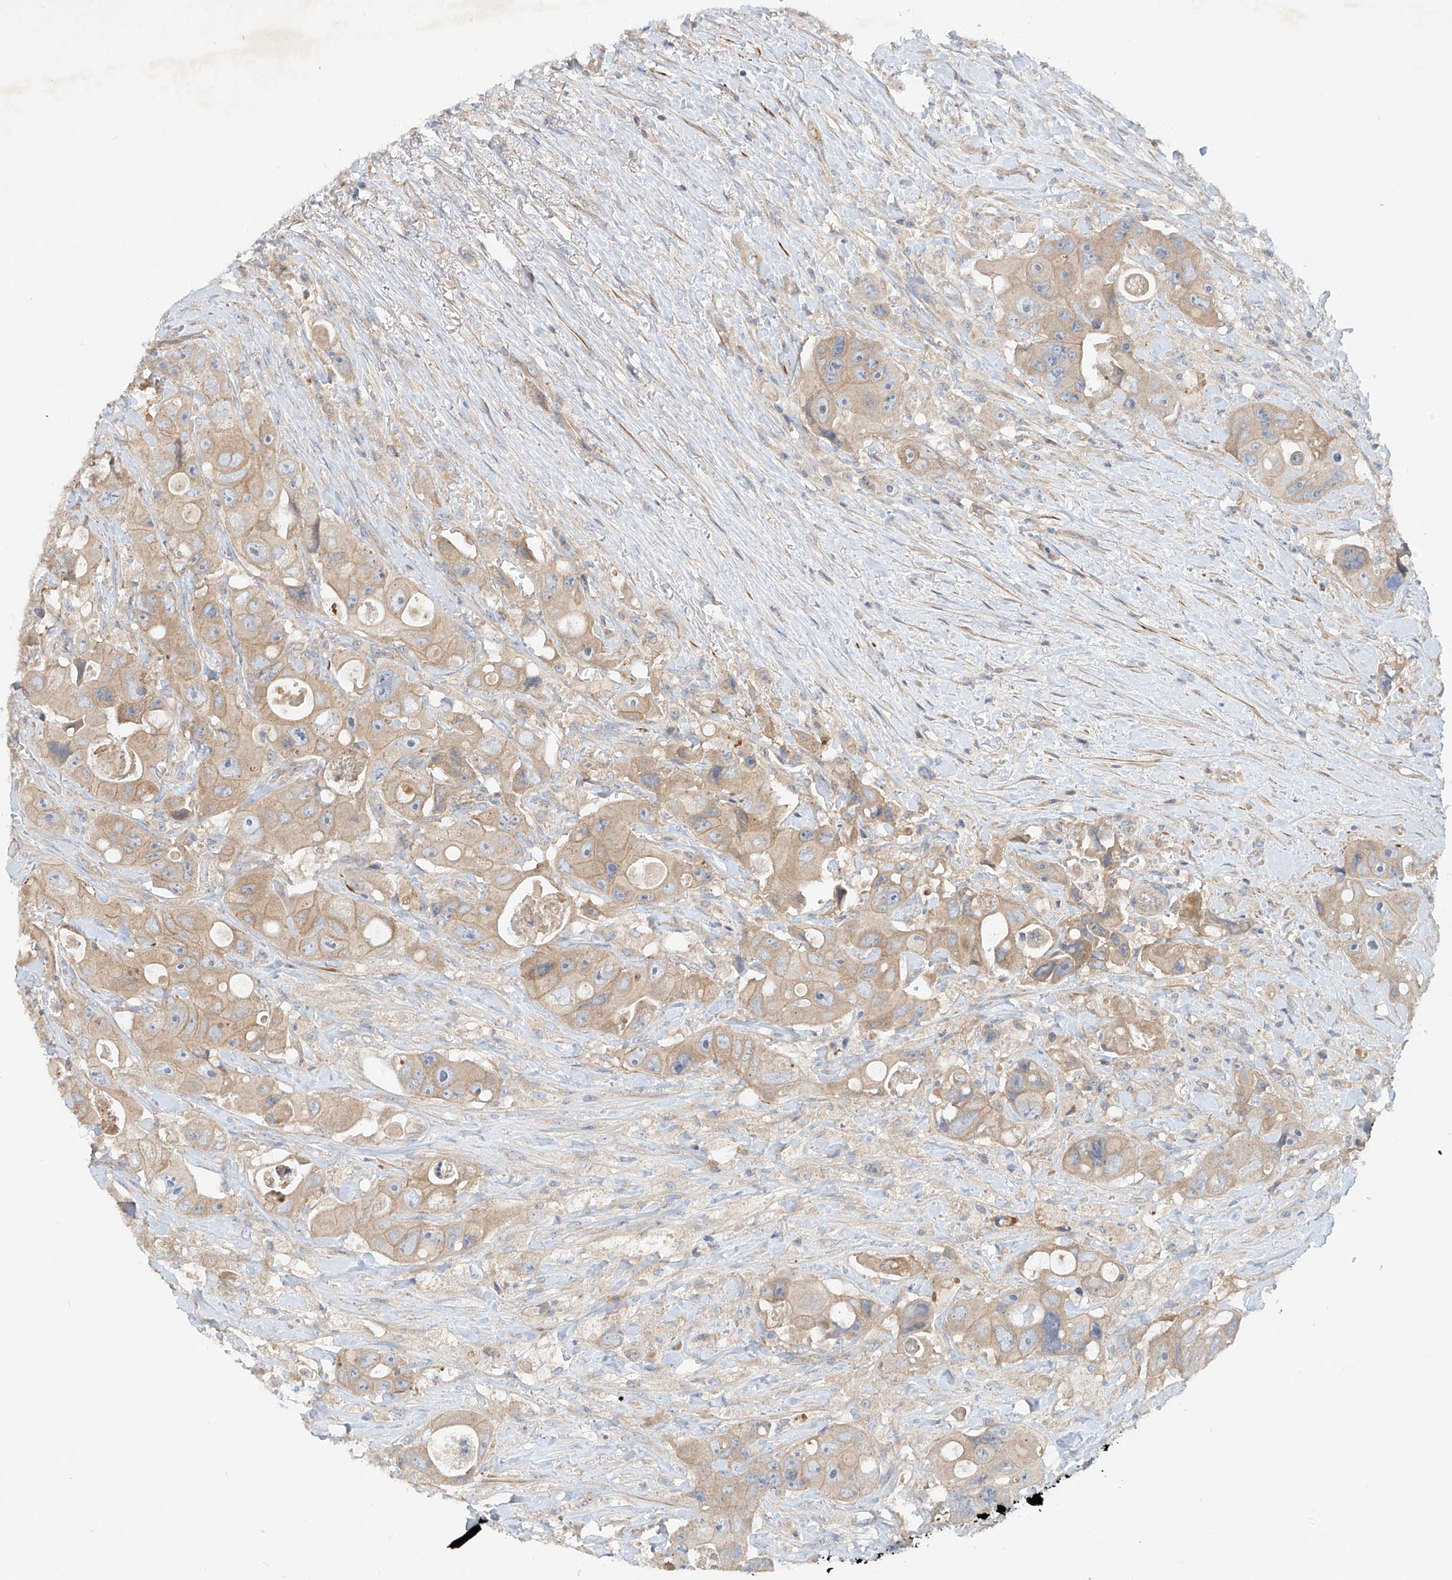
{"staining": {"intensity": "weak", "quantity": ">75%", "location": "cytoplasmic/membranous"}, "tissue": "colorectal cancer", "cell_type": "Tumor cells", "image_type": "cancer", "snomed": [{"axis": "morphology", "description": "Adenocarcinoma, NOS"}, {"axis": "topography", "description": "Colon"}], "caption": "Protein staining of colorectal adenocarcinoma tissue displays weak cytoplasmic/membranous expression in approximately >75% of tumor cells.", "gene": "LYRM9", "patient": {"sex": "female", "age": 46}}